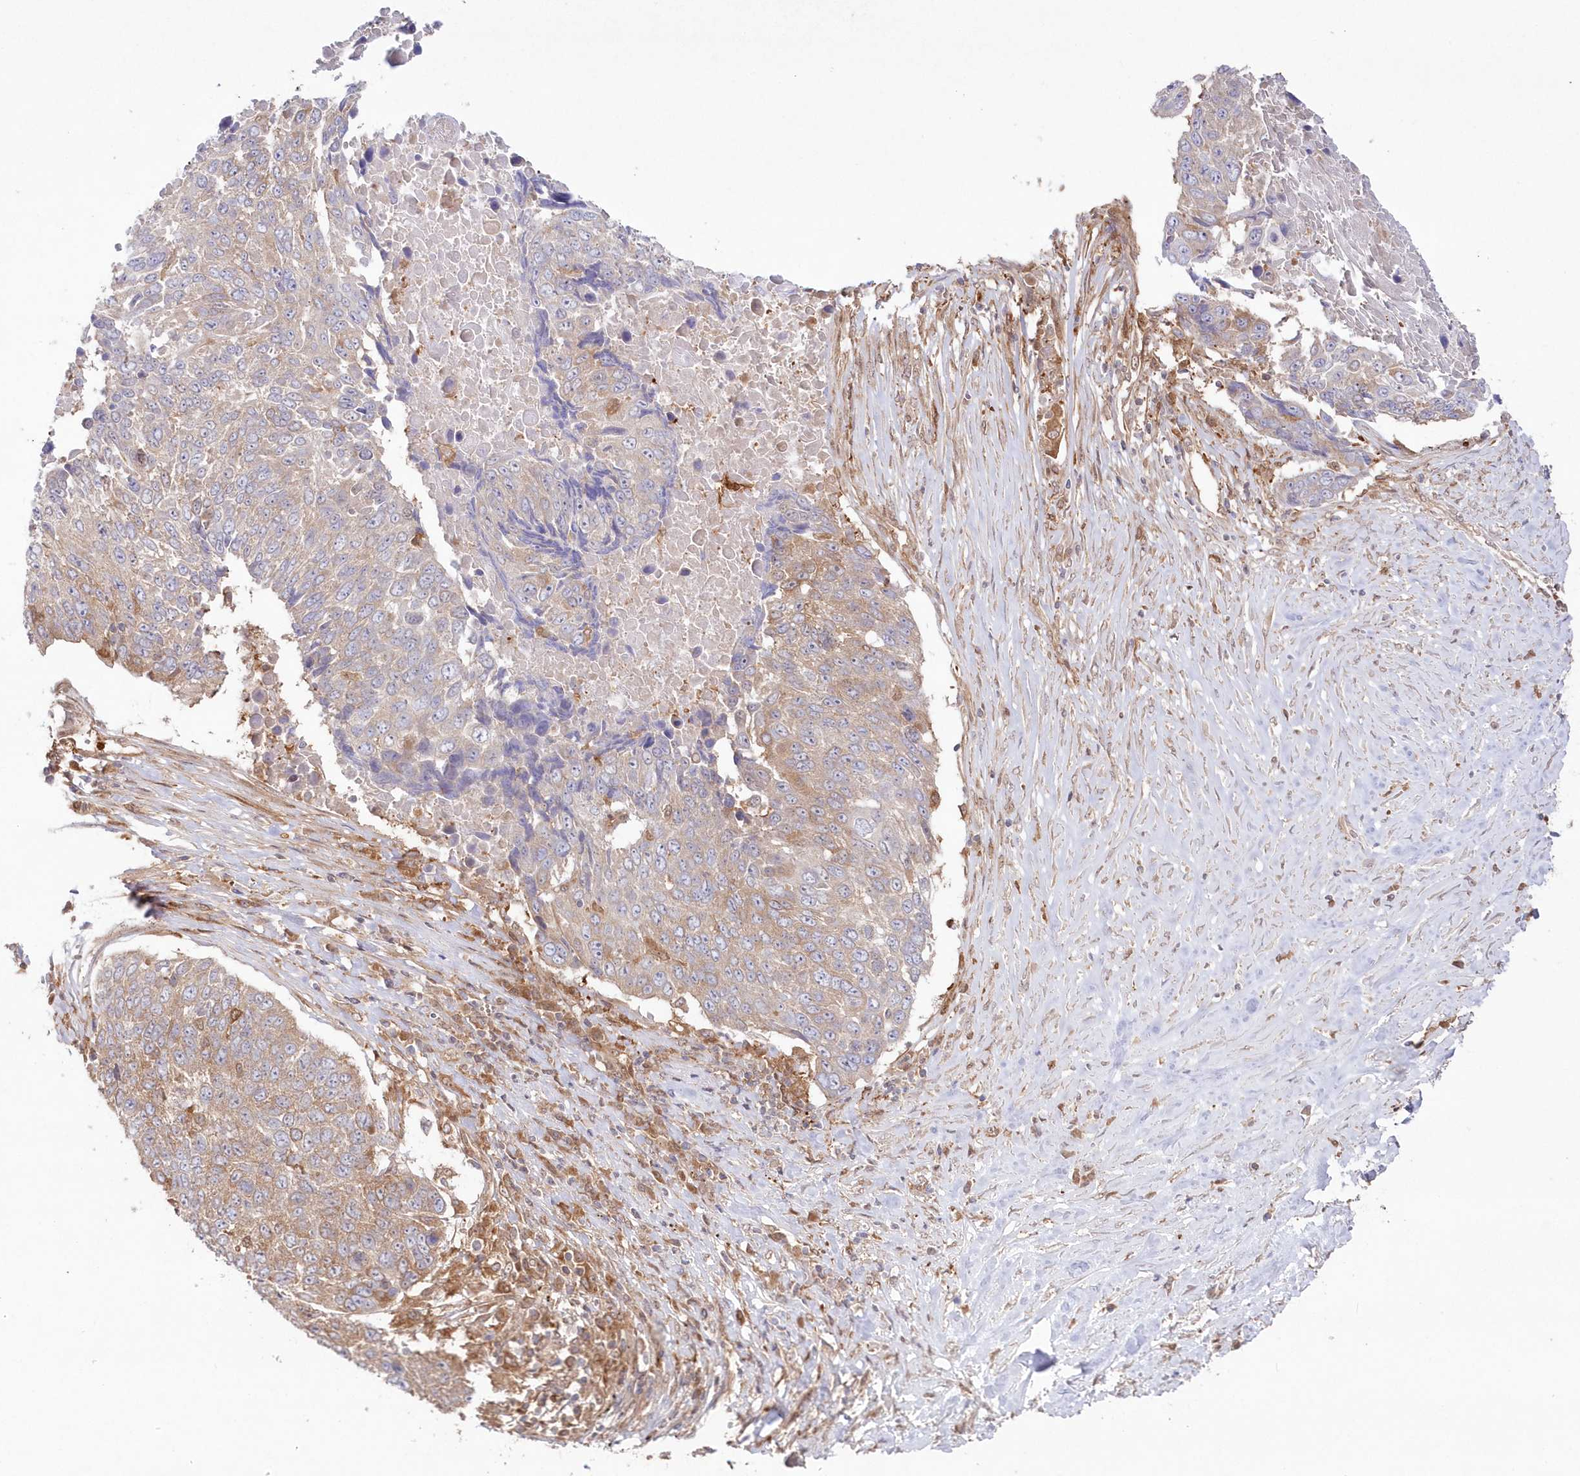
{"staining": {"intensity": "moderate", "quantity": "<25%", "location": "cytoplasmic/membranous"}, "tissue": "lung cancer", "cell_type": "Tumor cells", "image_type": "cancer", "snomed": [{"axis": "morphology", "description": "Squamous cell carcinoma, NOS"}, {"axis": "topography", "description": "Lung"}], "caption": "Brown immunohistochemical staining in lung cancer exhibits moderate cytoplasmic/membranous staining in about <25% of tumor cells.", "gene": "GBE1", "patient": {"sex": "male", "age": 66}}